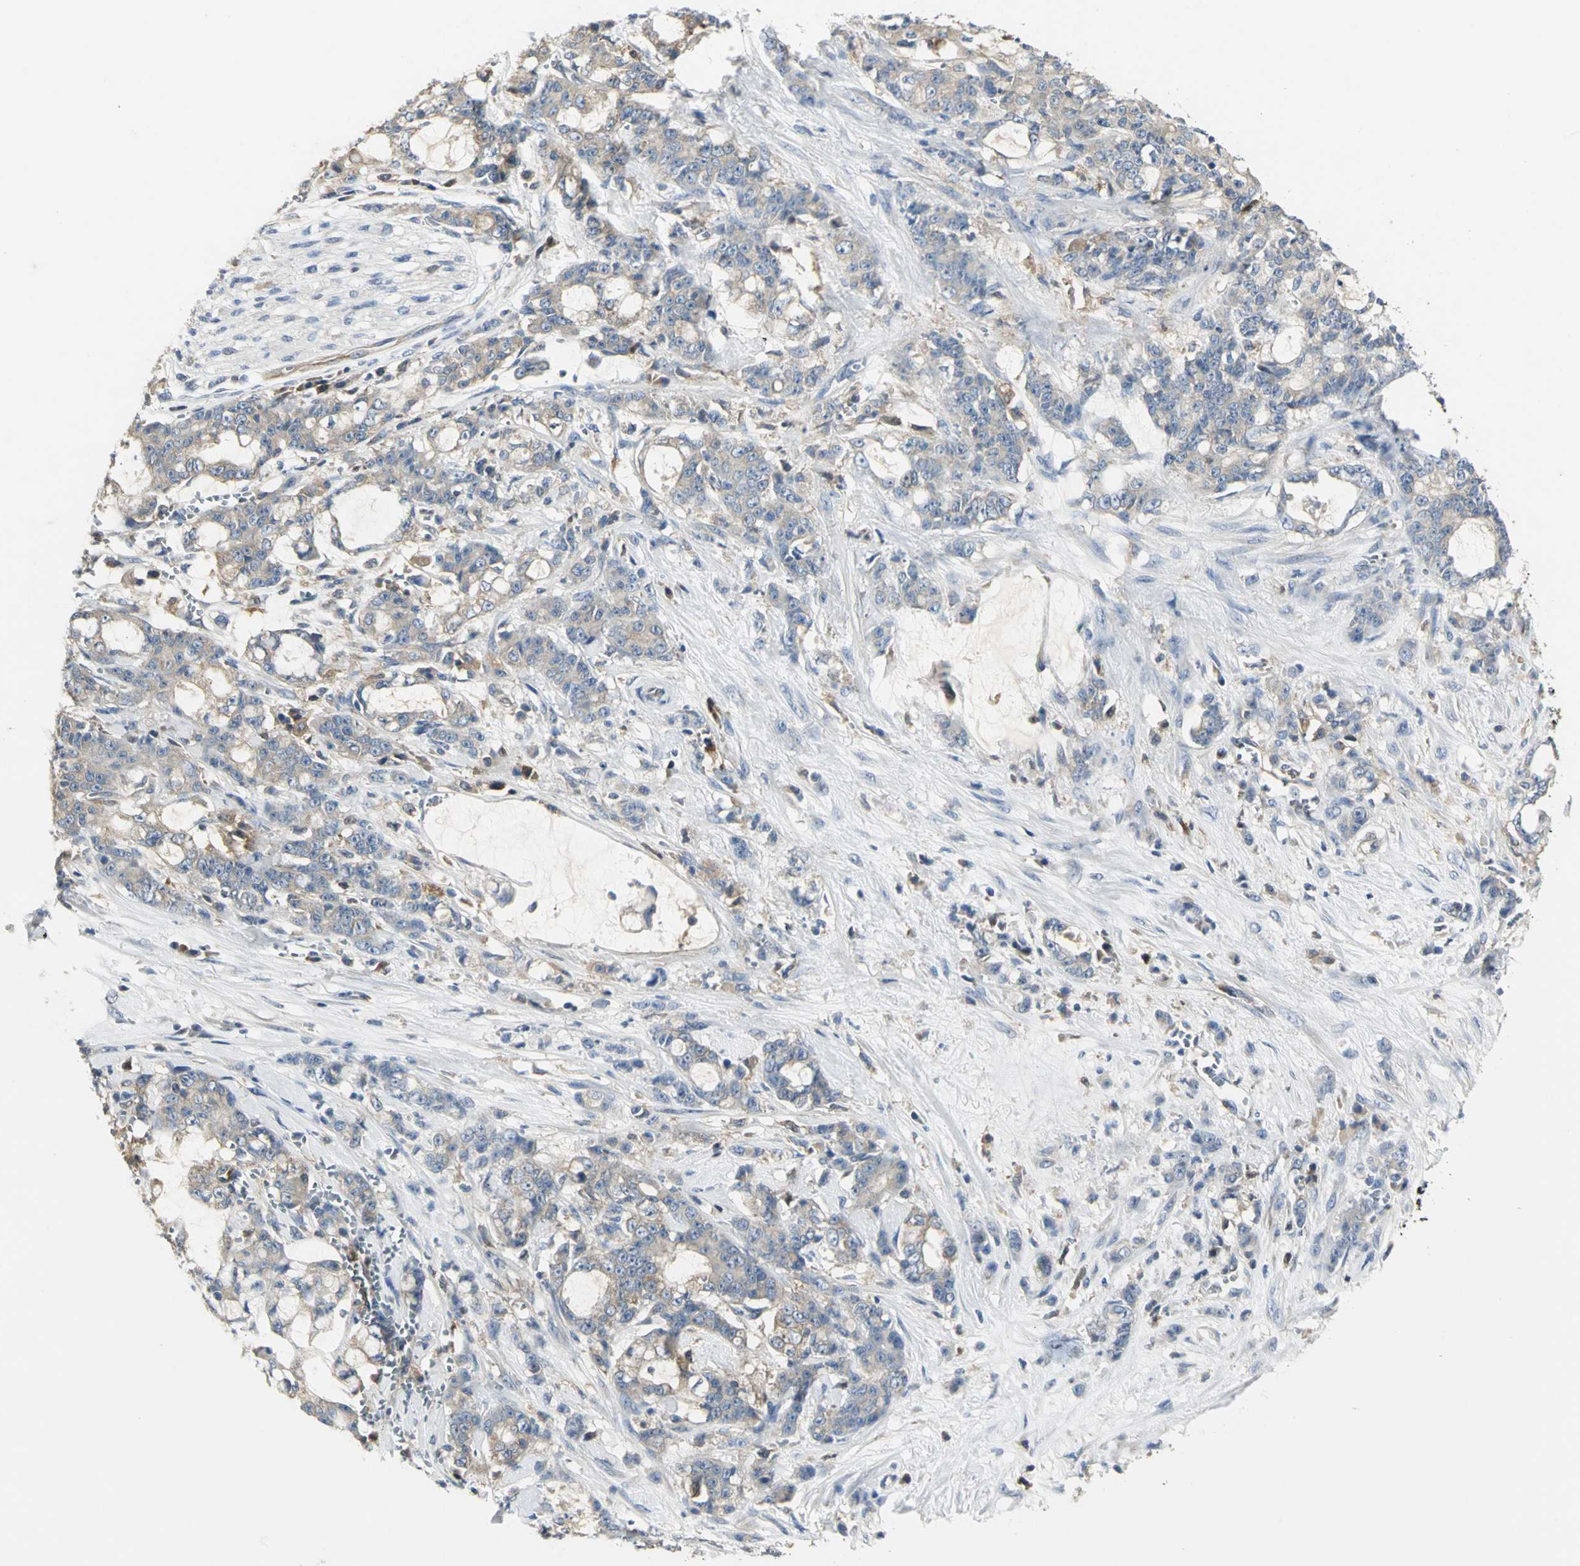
{"staining": {"intensity": "weak", "quantity": "25%-75%", "location": "cytoplasmic/membranous"}, "tissue": "pancreatic cancer", "cell_type": "Tumor cells", "image_type": "cancer", "snomed": [{"axis": "morphology", "description": "Adenocarcinoma, NOS"}, {"axis": "topography", "description": "Pancreas"}], "caption": "Immunohistochemistry staining of adenocarcinoma (pancreatic), which exhibits low levels of weak cytoplasmic/membranous positivity in about 25%-75% of tumor cells indicating weak cytoplasmic/membranous protein expression. The staining was performed using DAB (3,3'-diaminobenzidine) (brown) for protein detection and nuclei were counterstained in hematoxylin (blue).", "gene": "CHRNB1", "patient": {"sex": "female", "age": 73}}